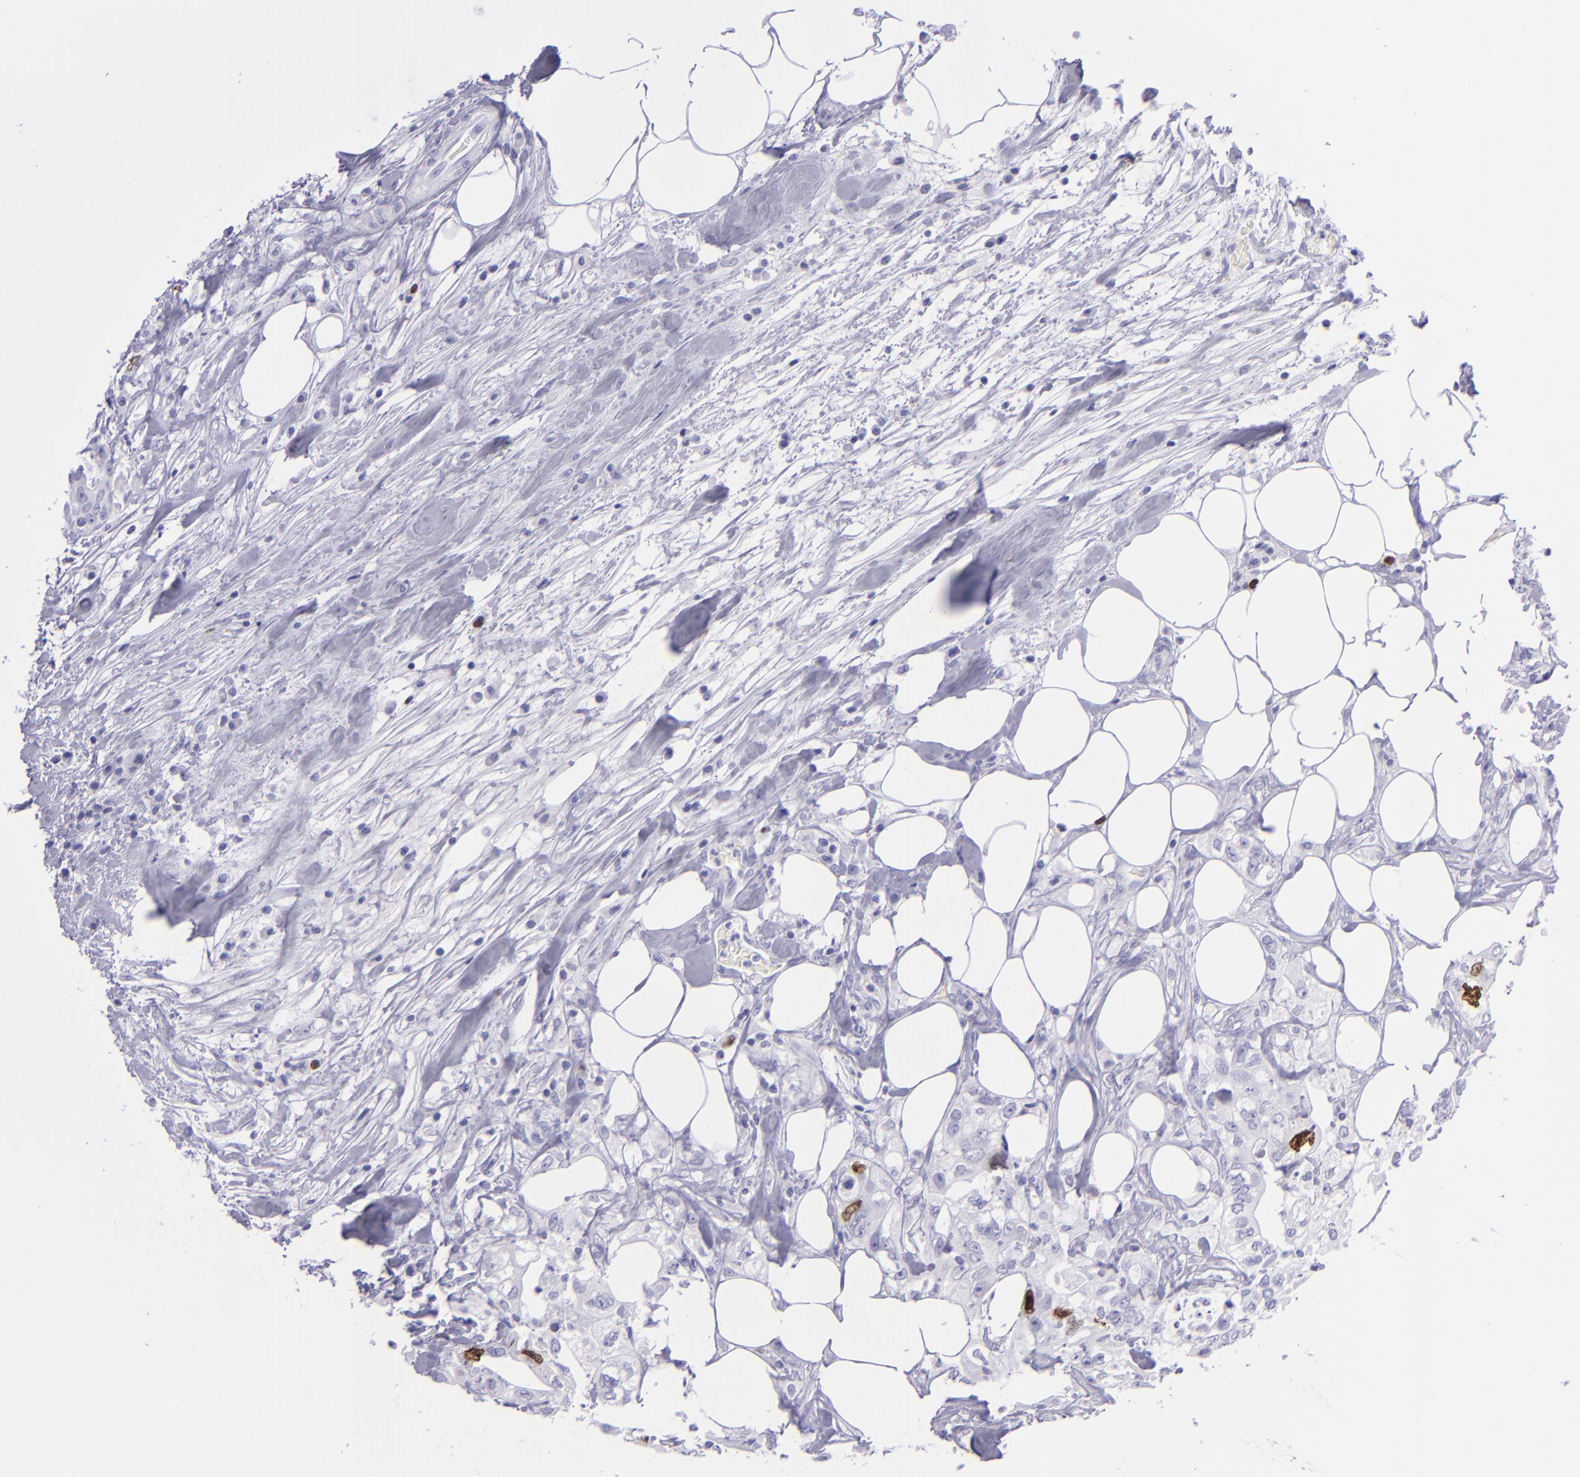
{"staining": {"intensity": "strong", "quantity": "<25%", "location": "nuclear"}, "tissue": "colorectal cancer", "cell_type": "Tumor cells", "image_type": "cancer", "snomed": [{"axis": "morphology", "description": "Adenocarcinoma, NOS"}, {"axis": "topography", "description": "Rectum"}], "caption": "Immunohistochemical staining of adenocarcinoma (colorectal) demonstrates medium levels of strong nuclear expression in approximately <25% of tumor cells.", "gene": "TOP2A", "patient": {"sex": "female", "age": 57}}